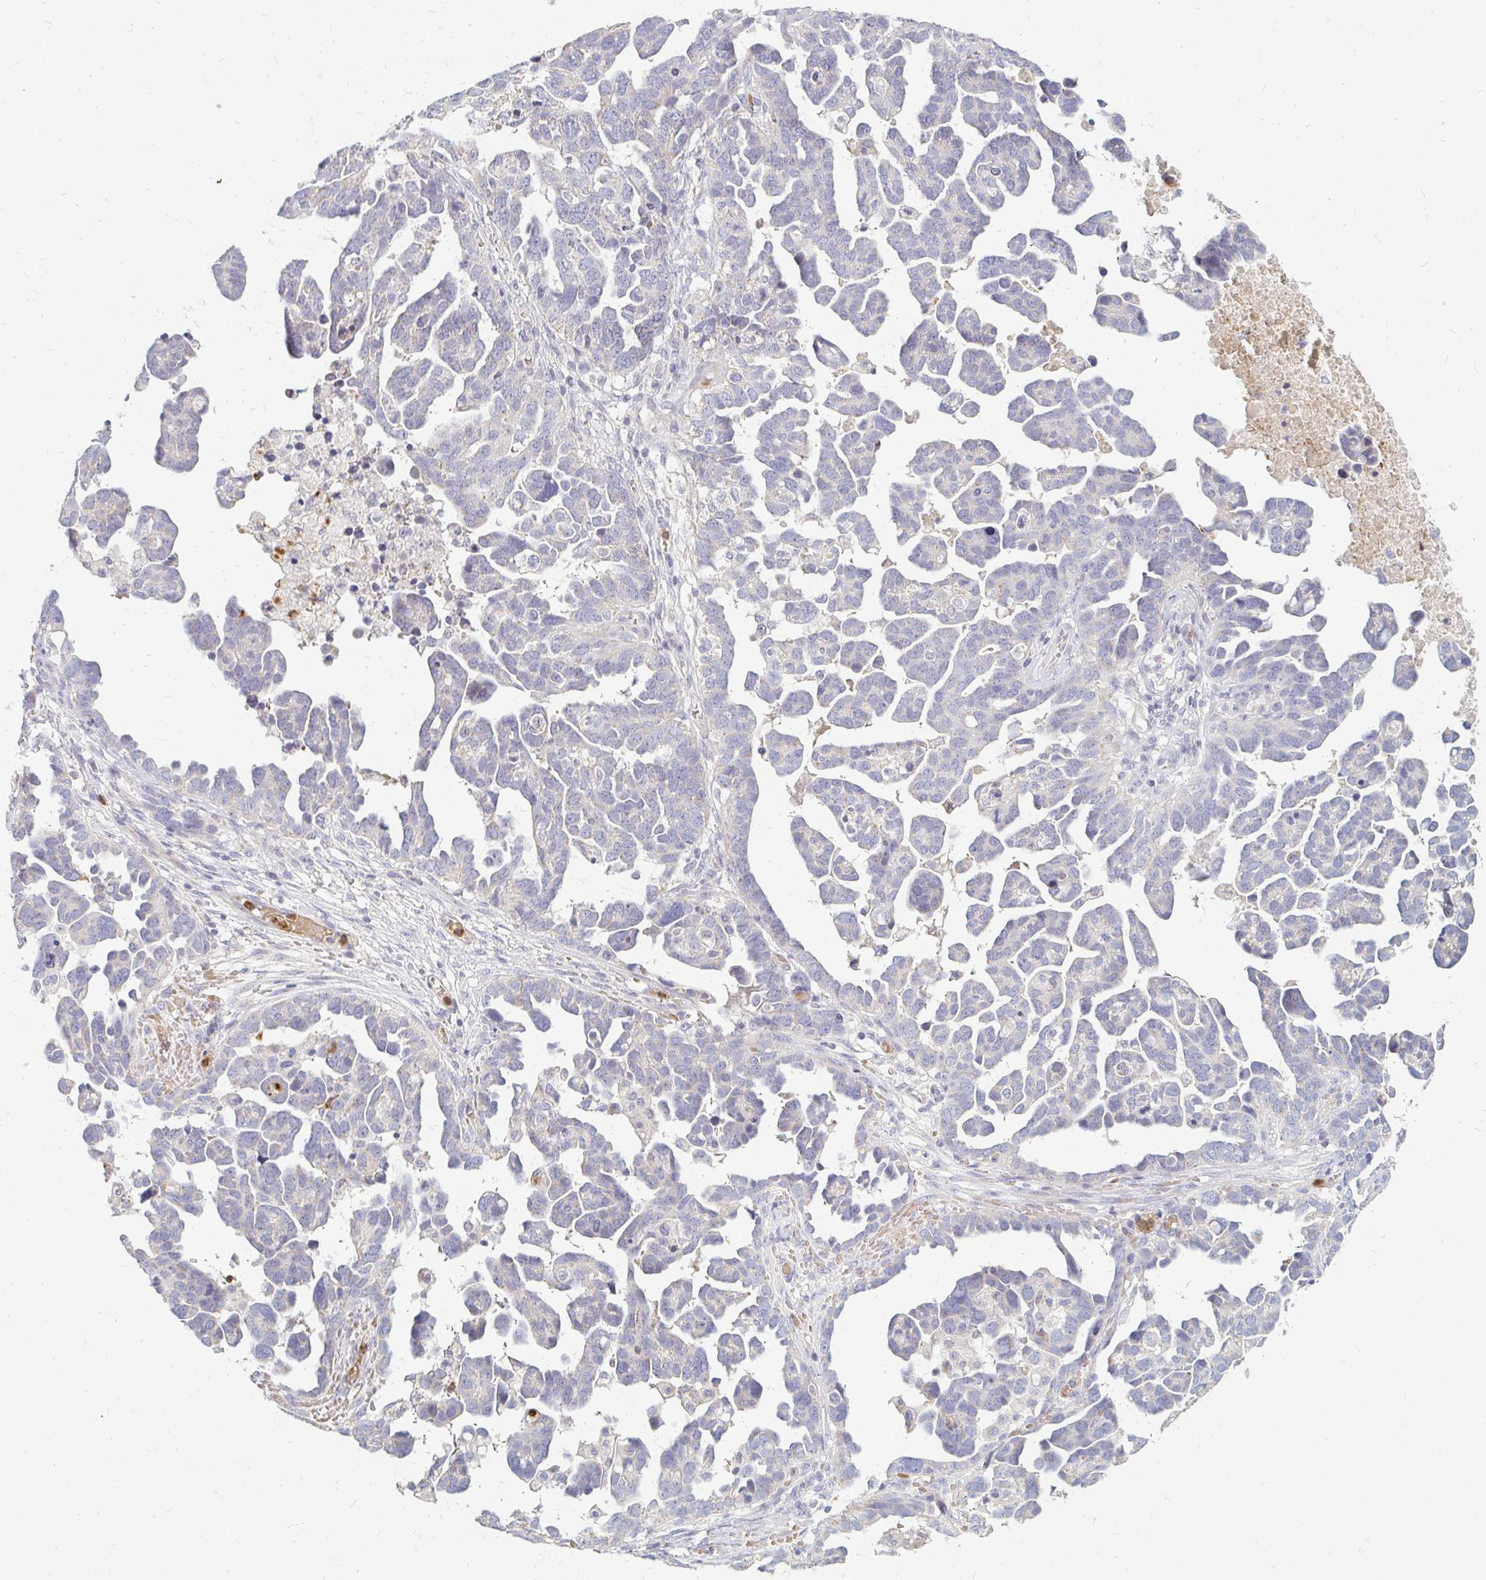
{"staining": {"intensity": "negative", "quantity": "none", "location": "none"}, "tissue": "ovarian cancer", "cell_type": "Tumor cells", "image_type": "cancer", "snomed": [{"axis": "morphology", "description": "Cystadenocarcinoma, serous, NOS"}, {"axis": "topography", "description": "Ovary"}], "caption": "This photomicrograph is of serous cystadenocarcinoma (ovarian) stained with immunohistochemistry to label a protein in brown with the nuclei are counter-stained blue. There is no staining in tumor cells.", "gene": "RAB33A", "patient": {"sex": "female", "age": 54}}